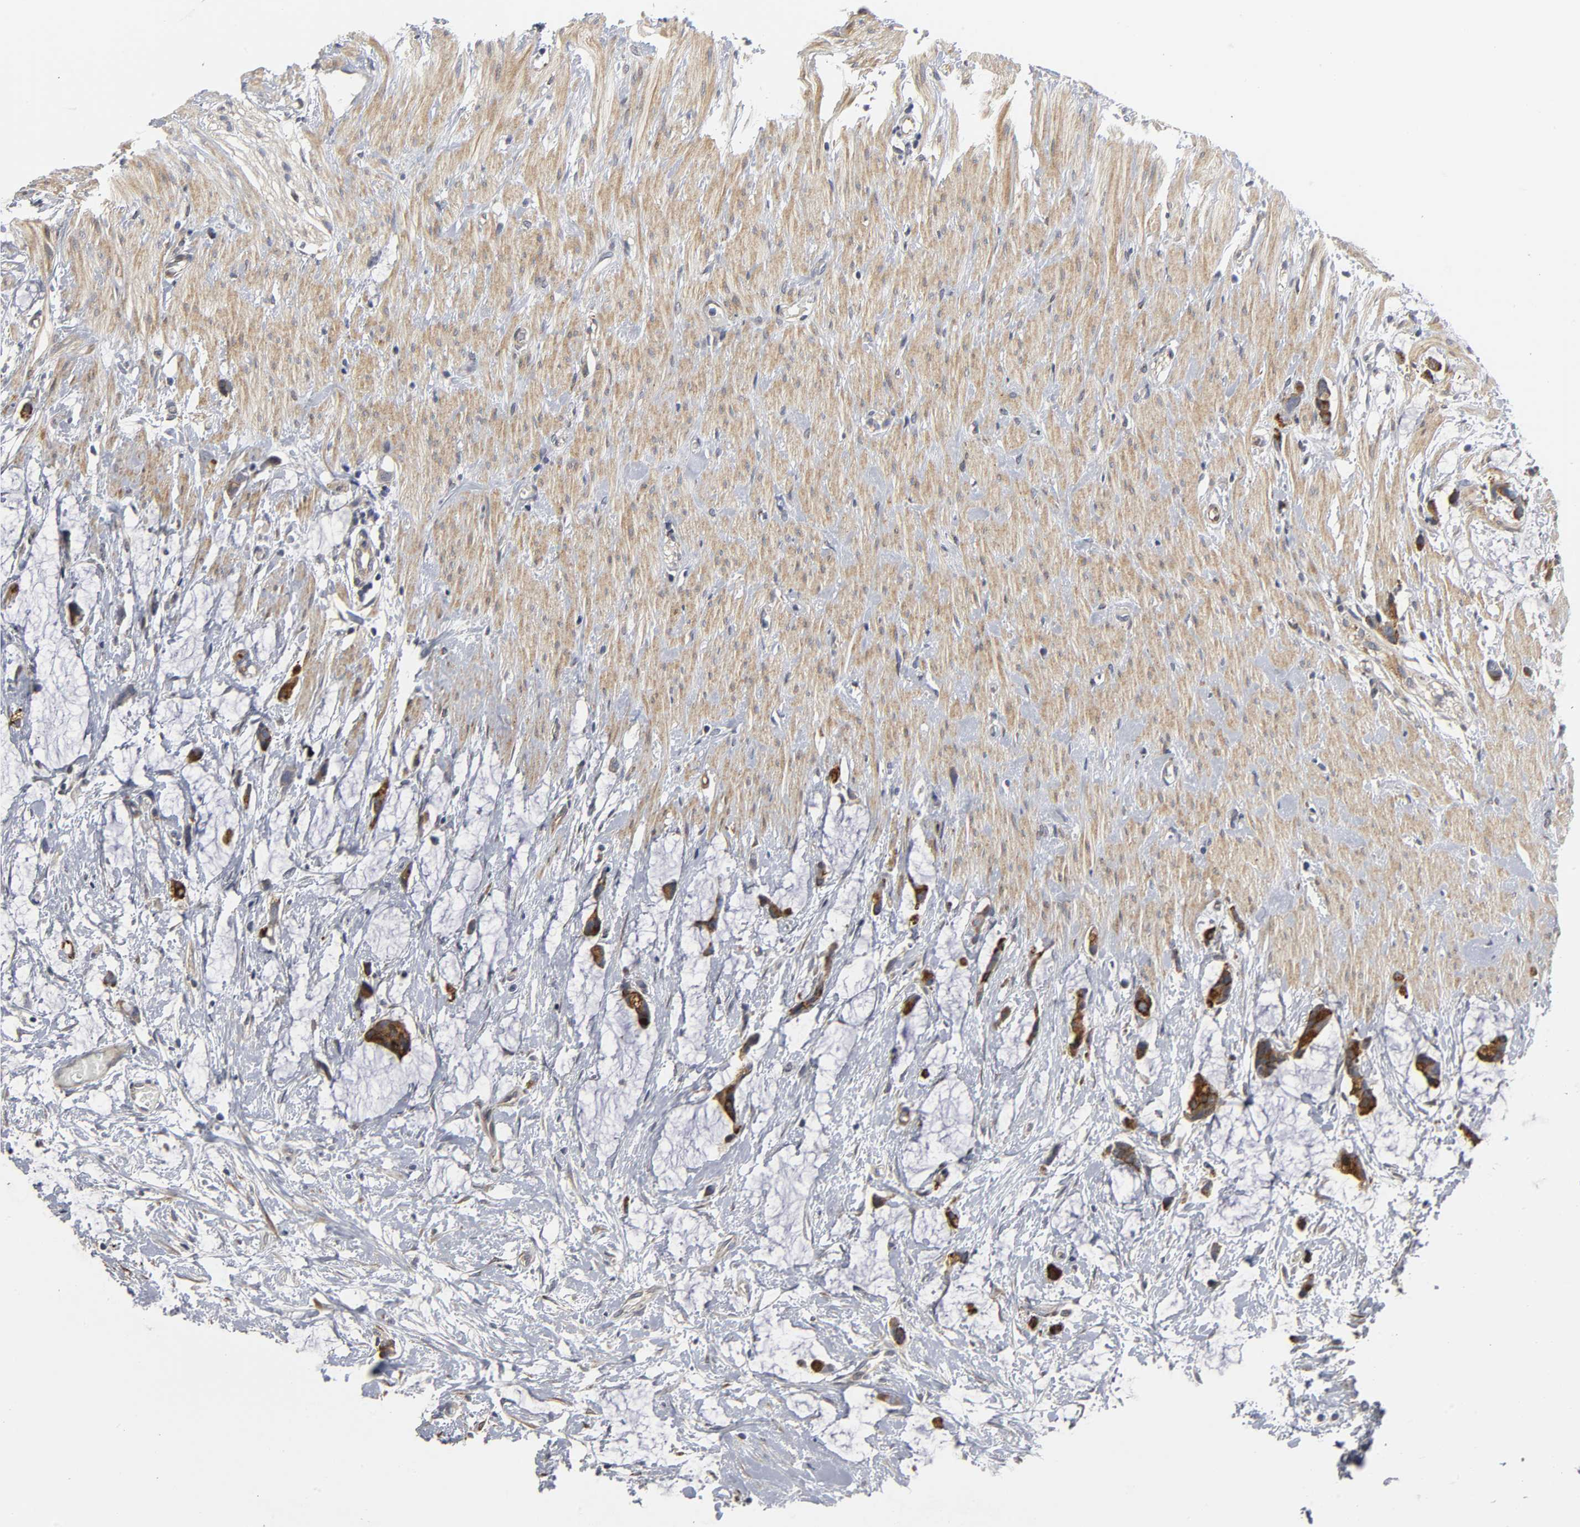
{"staining": {"intensity": "strong", "quantity": ">75%", "location": "cytoplasmic/membranous"}, "tissue": "colorectal cancer", "cell_type": "Tumor cells", "image_type": "cancer", "snomed": [{"axis": "morphology", "description": "Adenocarcinoma, NOS"}, {"axis": "topography", "description": "Colon"}], "caption": "Colorectal cancer (adenocarcinoma) tissue shows strong cytoplasmic/membranous staining in about >75% of tumor cells", "gene": "ASB6", "patient": {"sex": "male", "age": 14}}